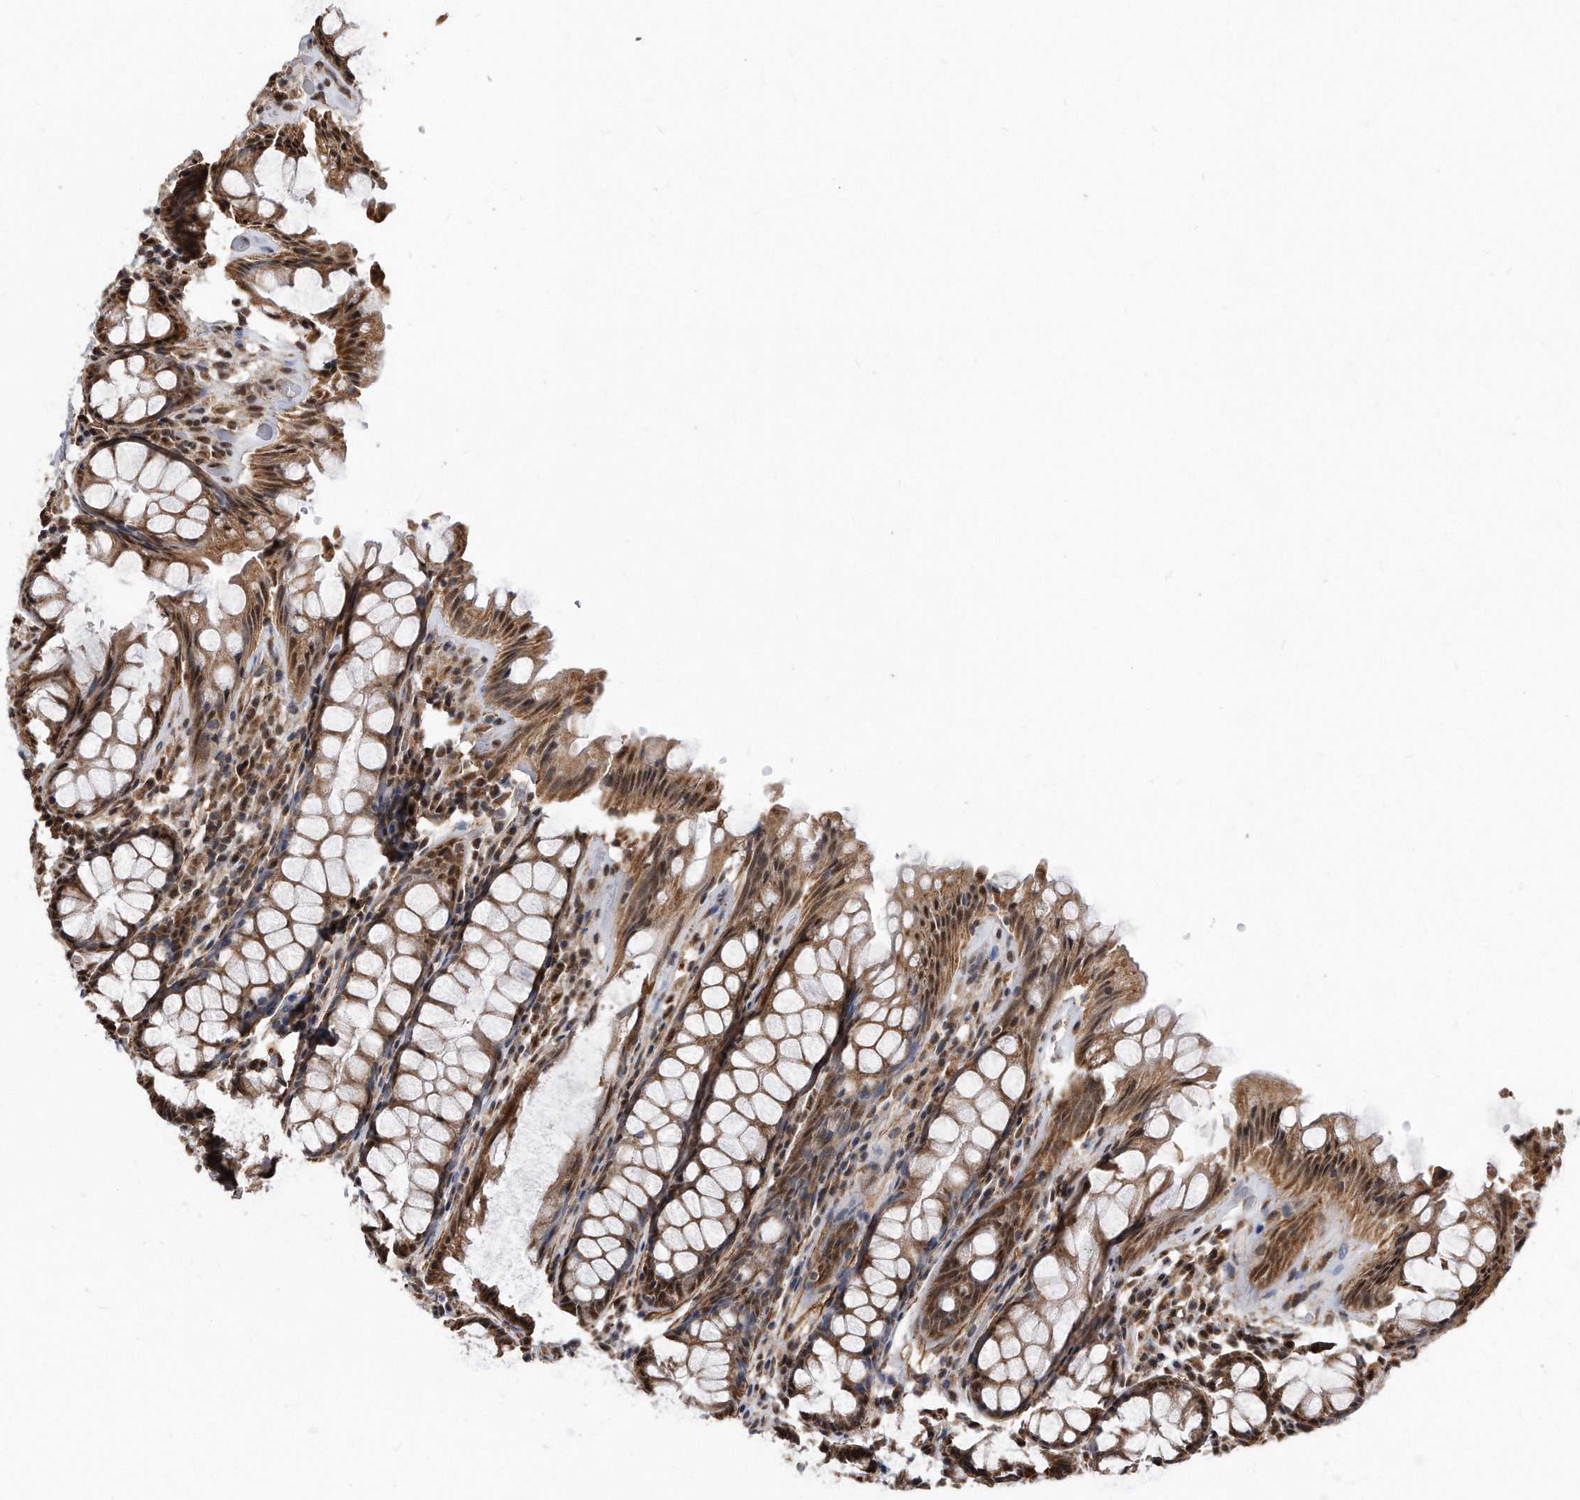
{"staining": {"intensity": "moderate", "quantity": ">75%", "location": "cytoplasmic/membranous,nuclear"}, "tissue": "rectum", "cell_type": "Glandular cells", "image_type": "normal", "snomed": [{"axis": "morphology", "description": "Normal tissue, NOS"}, {"axis": "topography", "description": "Rectum"}], "caption": "Immunohistochemistry (DAB (3,3'-diaminobenzidine)) staining of benign human rectum demonstrates moderate cytoplasmic/membranous,nuclear protein staining in approximately >75% of glandular cells.", "gene": "DUSP22", "patient": {"sex": "male", "age": 64}}